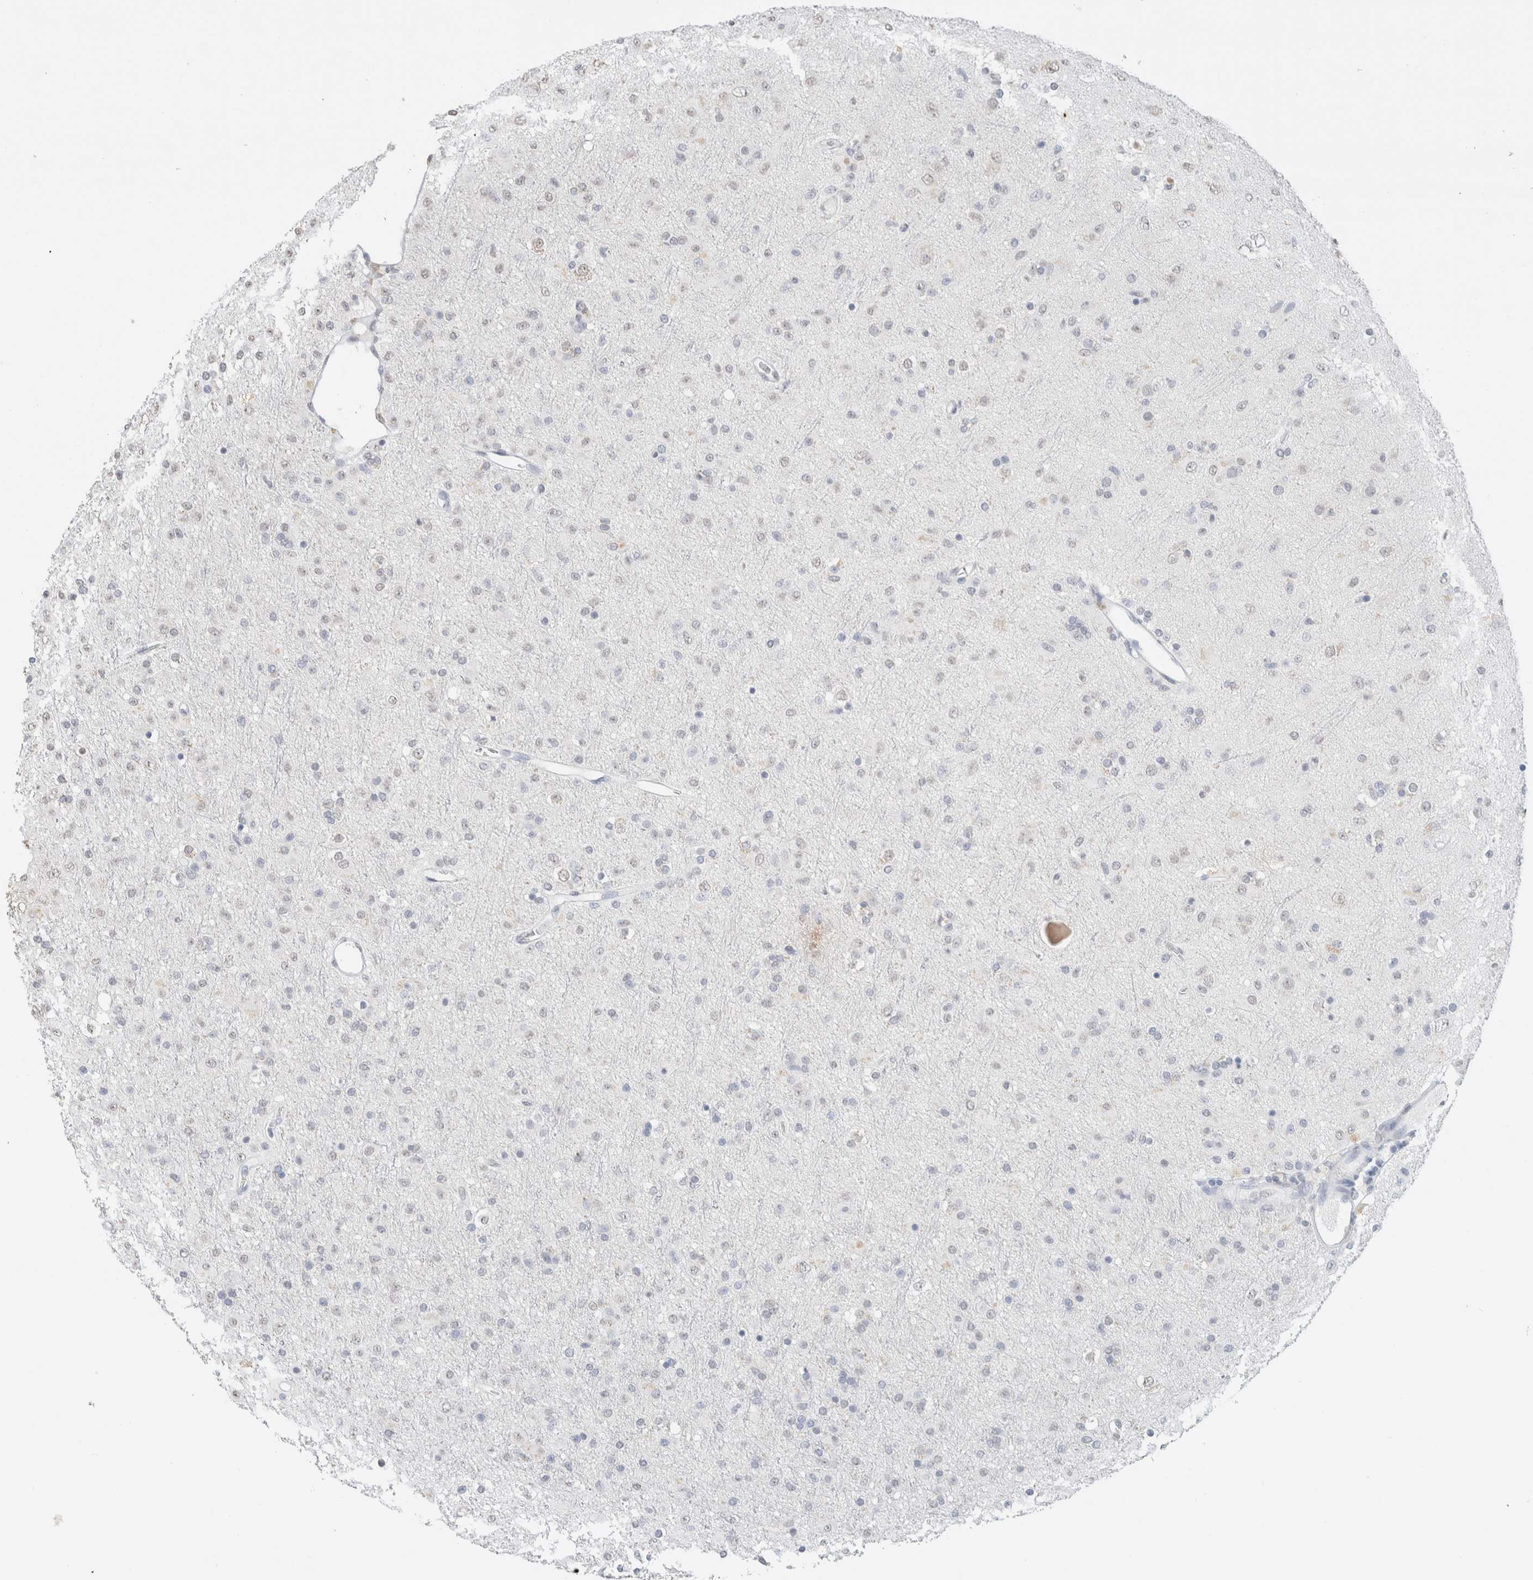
{"staining": {"intensity": "negative", "quantity": "none", "location": "none"}, "tissue": "glioma", "cell_type": "Tumor cells", "image_type": "cancer", "snomed": [{"axis": "morphology", "description": "Glioma, malignant, Low grade"}, {"axis": "topography", "description": "Brain"}], "caption": "This is an immunohistochemistry histopathology image of human glioma. There is no staining in tumor cells.", "gene": "CD80", "patient": {"sex": "male", "age": 65}}